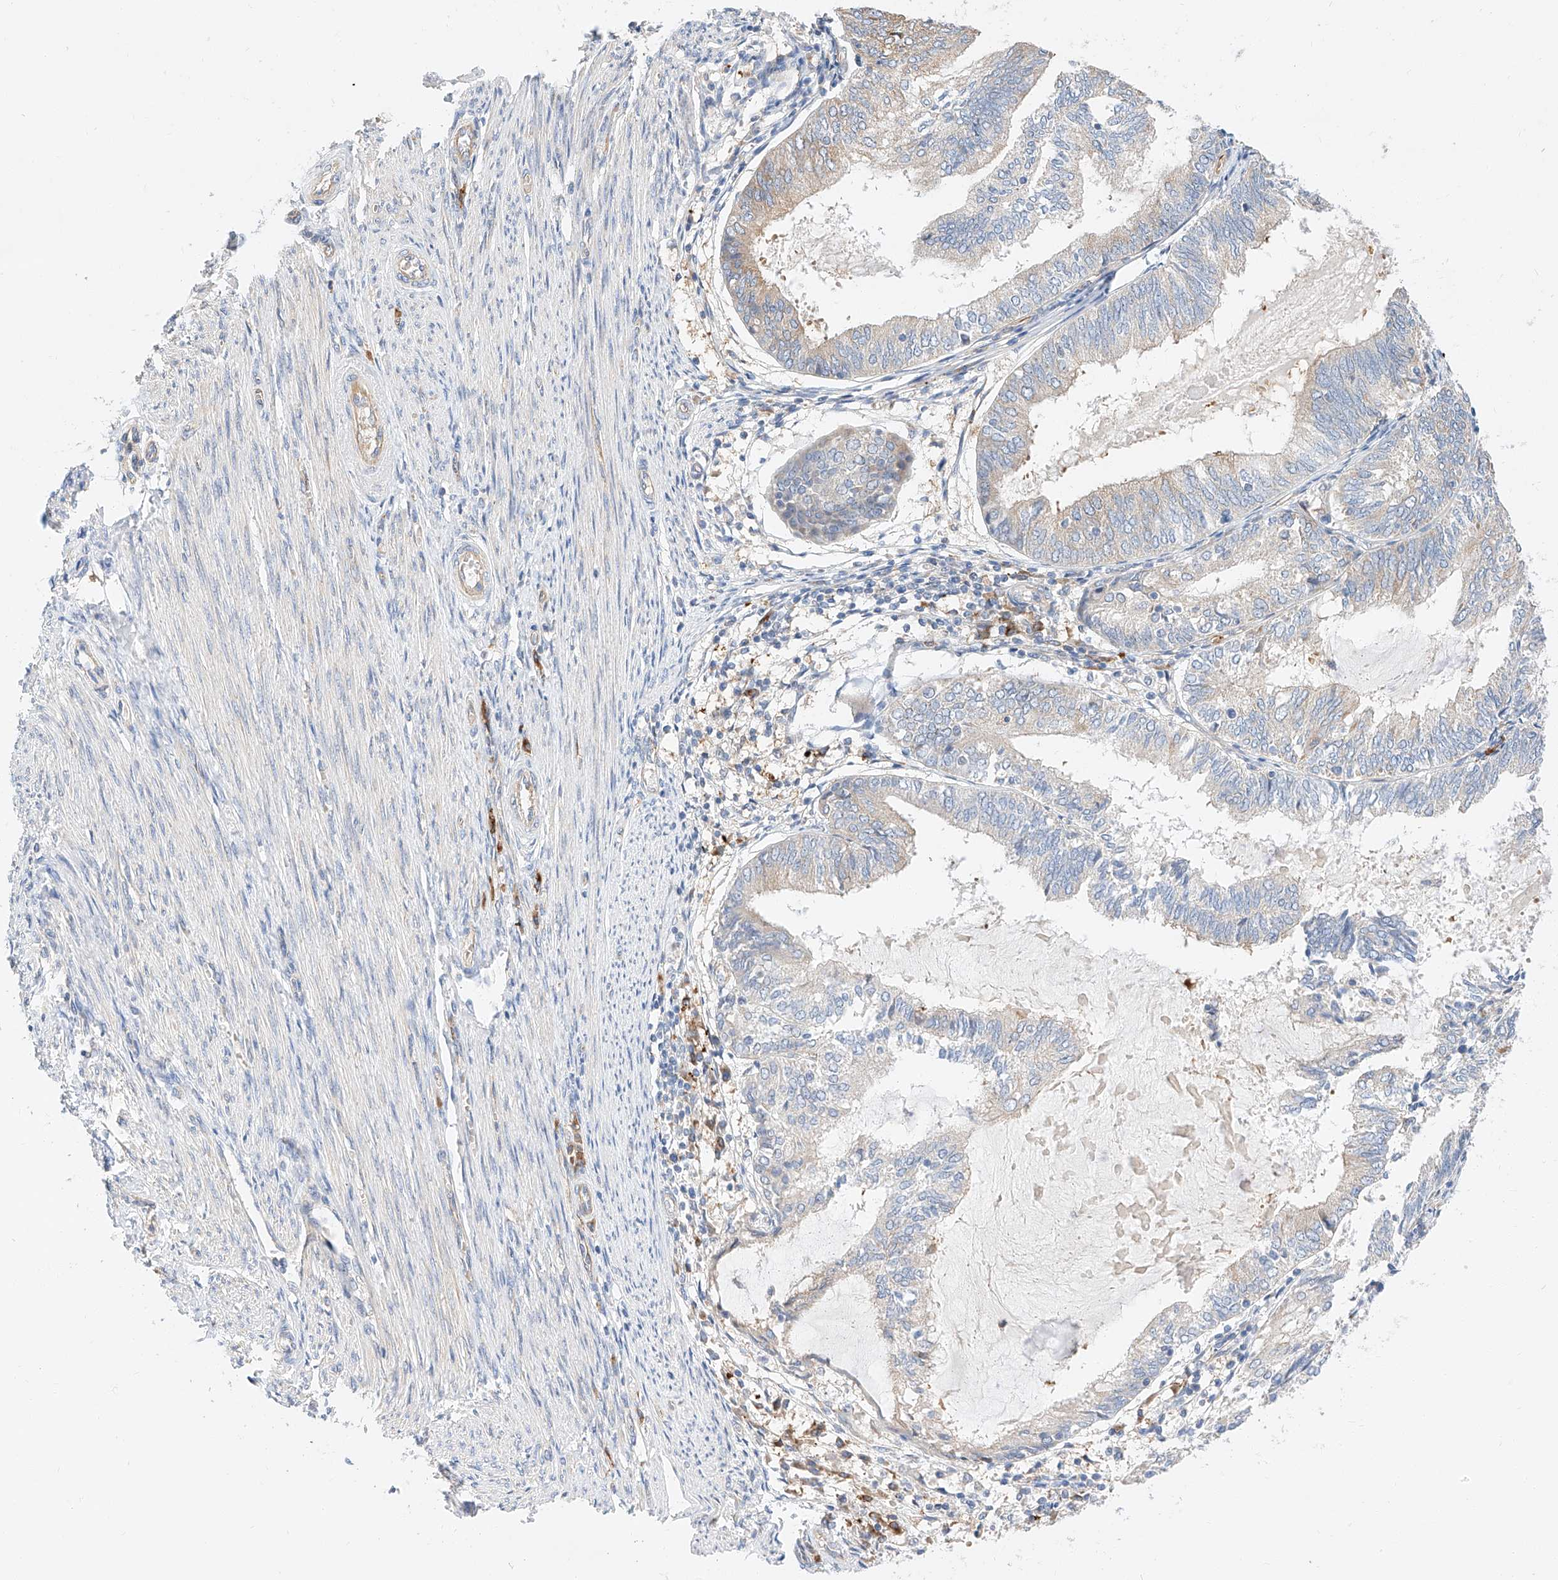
{"staining": {"intensity": "weak", "quantity": "<25%", "location": "cytoplasmic/membranous"}, "tissue": "endometrial cancer", "cell_type": "Tumor cells", "image_type": "cancer", "snomed": [{"axis": "morphology", "description": "Adenocarcinoma, NOS"}, {"axis": "topography", "description": "Endometrium"}], "caption": "Immunohistochemistry of human endometrial cancer (adenocarcinoma) exhibits no staining in tumor cells. Brightfield microscopy of immunohistochemistry (IHC) stained with DAB (brown) and hematoxylin (blue), captured at high magnification.", "gene": "GLMN", "patient": {"sex": "female", "age": 81}}